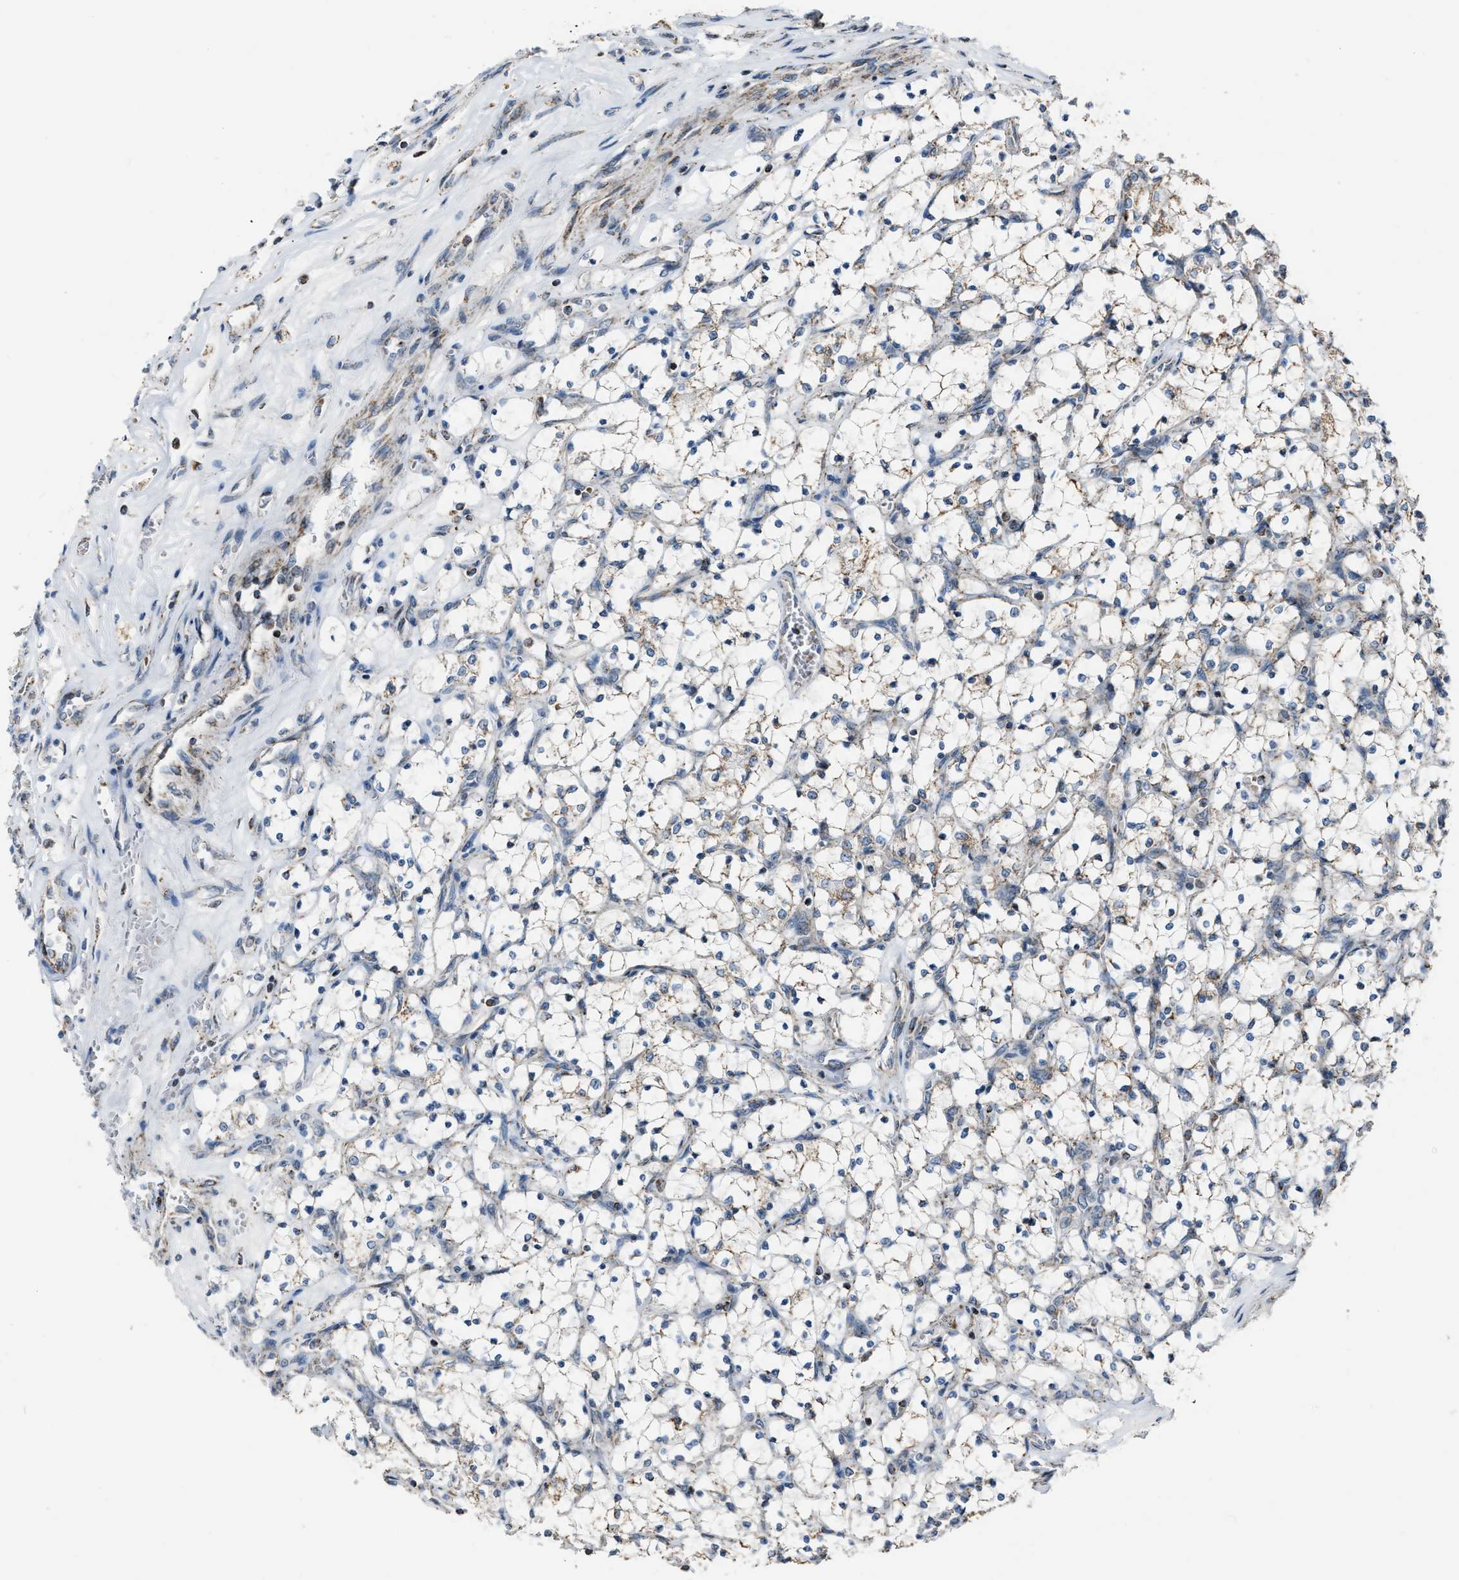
{"staining": {"intensity": "weak", "quantity": "25%-75%", "location": "cytoplasmic/membranous"}, "tissue": "renal cancer", "cell_type": "Tumor cells", "image_type": "cancer", "snomed": [{"axis": "morphology", "description": "Adenocarcinoma, NOS"}, {"axis": "topography", "description": "Kidney"}], "caption": "IHC image of neoplastic tissue: renal adenocarcinoma stained using IHC reveals low levels of weak protein expression localized specifically in the cytoplasmic/membranous of tumor cells, appearing as a cytoplasmic/membranous brown color.", "gene": "CHN2", "patient": {"sex": "female", "age": 69}}